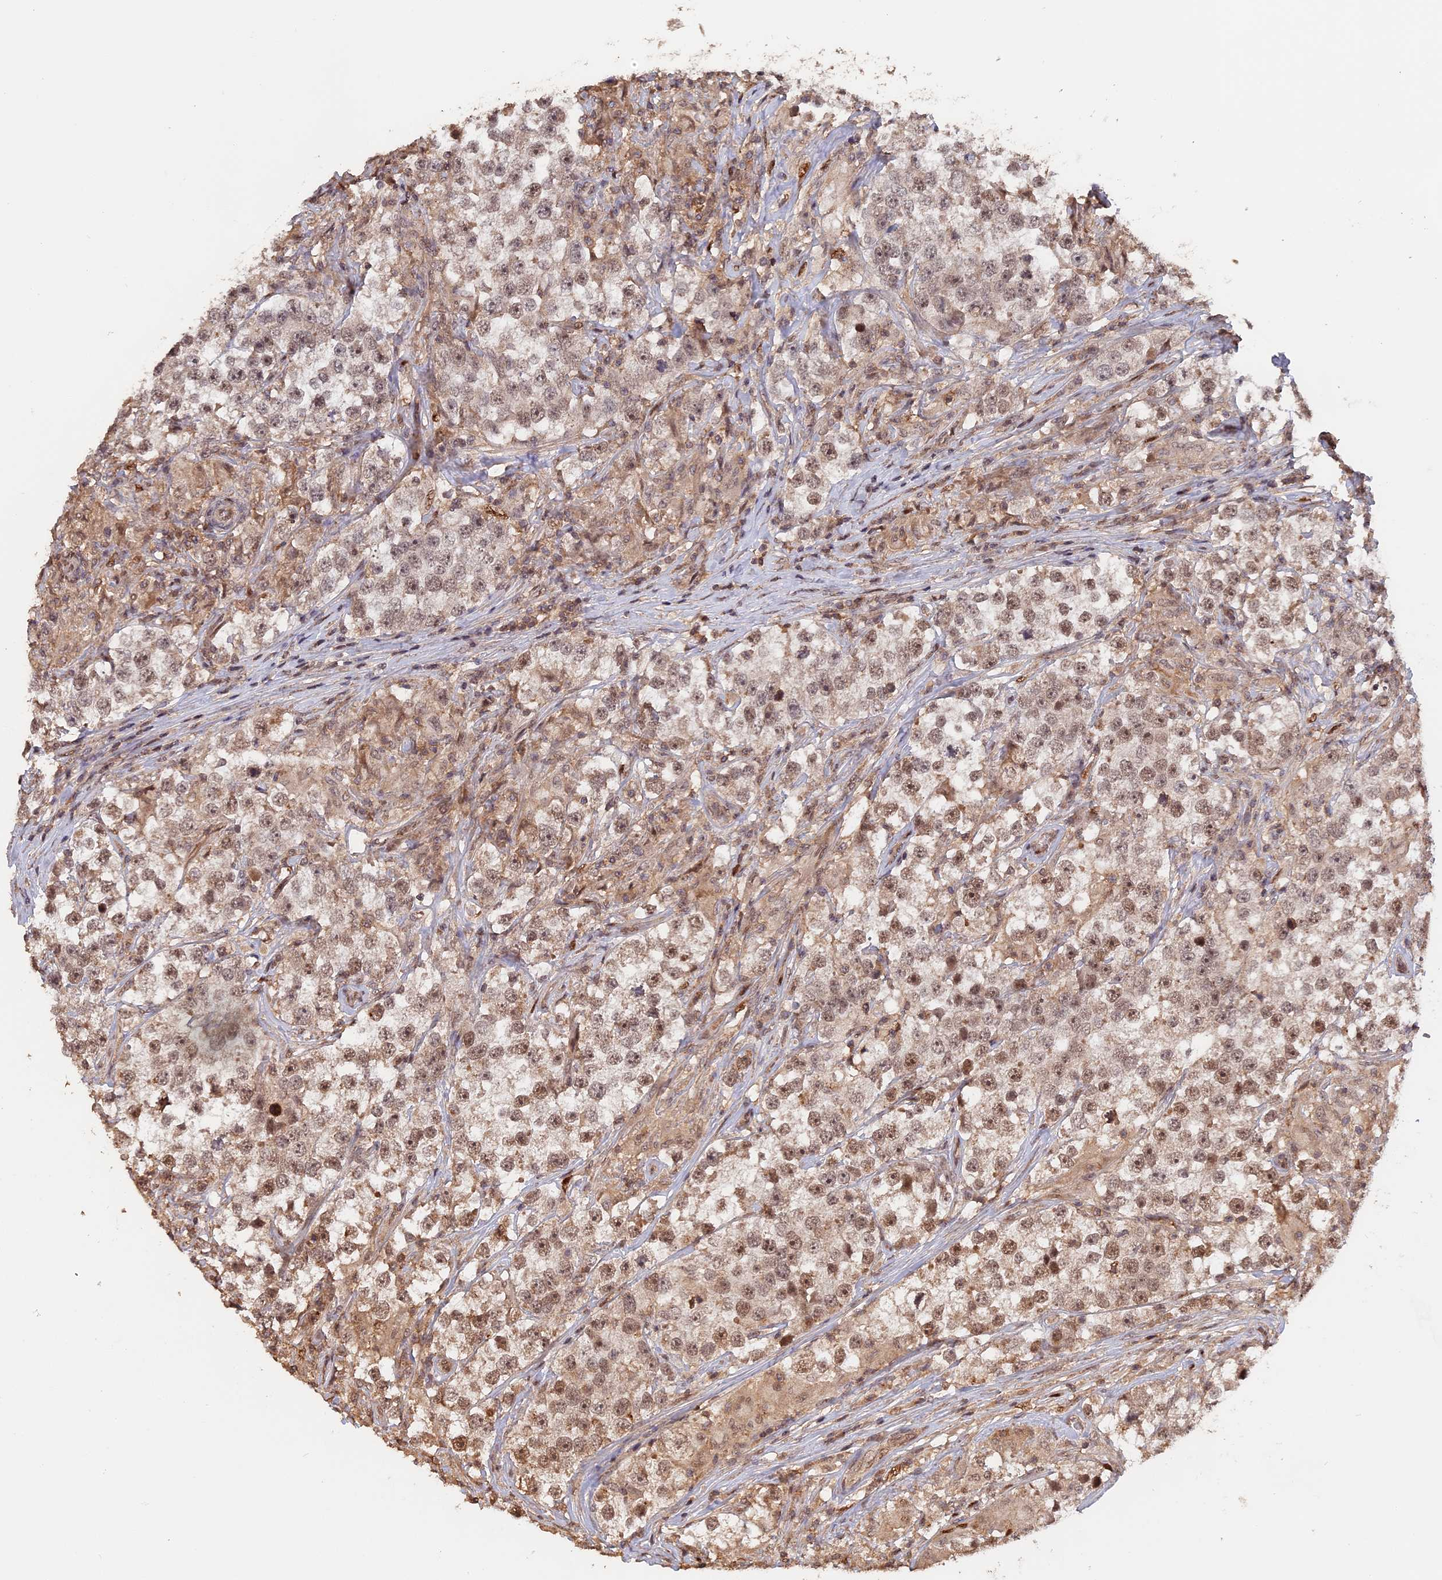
{"staining": {"intensity": "moderate", "quantity": ">75%", "location": "nuclear"}, "tissue": "testis cancer", "cell_type": "Tumor cells", "image_type": "cancer", "snomed": [{"axis": "morphology", "description": "Seminoma, NOS"}, {"axis": "topography", "description": "Testis"}], "caption": "Tumor cells demonstrate moderate nuclear positivity in approximately >75% of cells in seminoma (testis). (Stains: DAB in brown, nuclei in blue, Microscopy: brightfield microscopy at high magnification).", "gene": "MYBL2", "patient": {"sex": "male", "age": 46}}